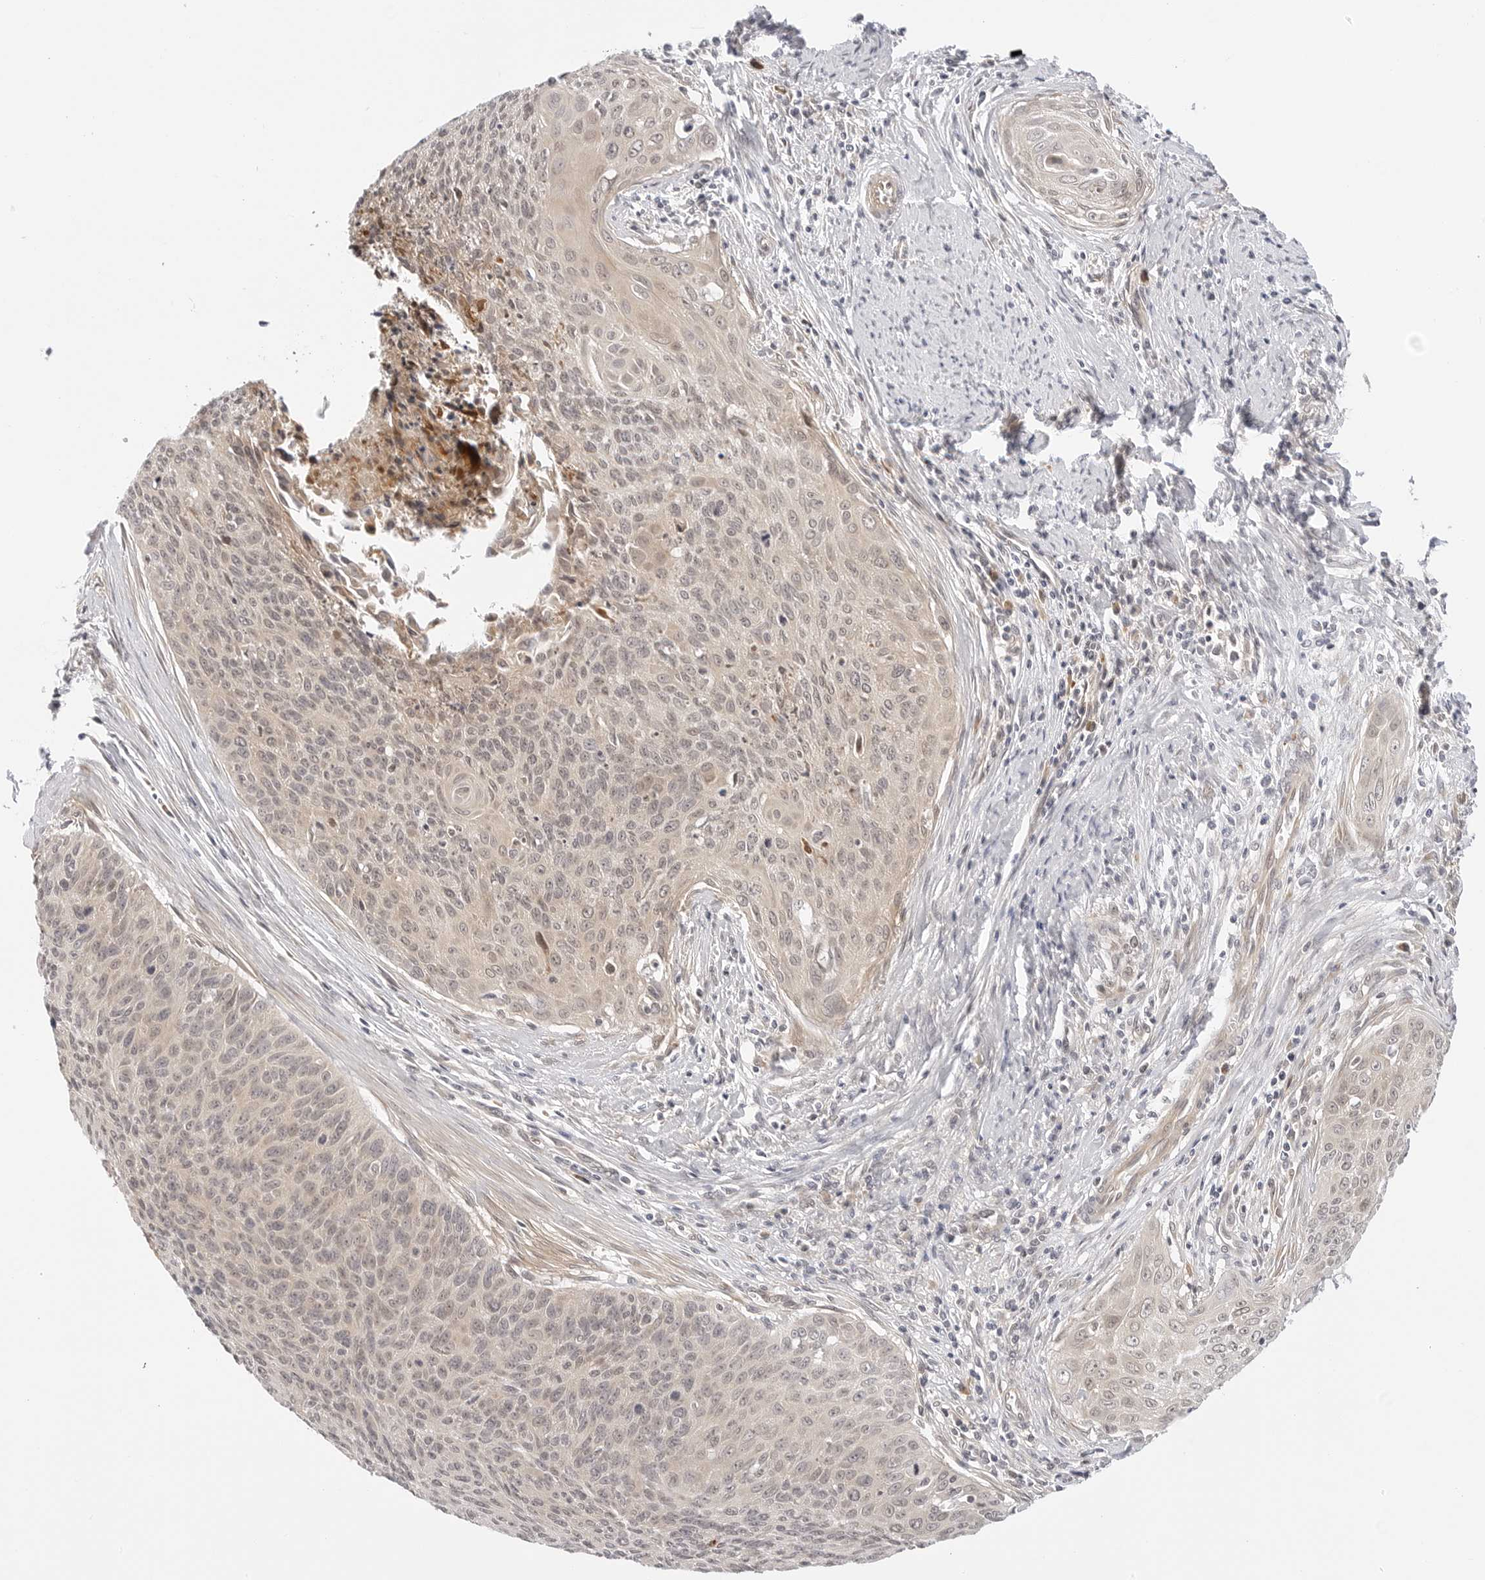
{"staining": {"intensity": "moderate", "quantity": "25%-75%", "location": "cytoplasmic/membranous"}, "tissue": "cervical cancer", "cell_type": "Tumor cells", "image_type": "cancer", "snomed": [{"axis": "morphology", "description": "Squamous cell carcinoma, NOS"}, {"axis": "topography", "description": "Cervix"}], "caption": "The photomicrograph reveals immunohistochemical staining of squamous cell carcinoma (cervical). There is moderate cytoplasmic/membranous staining is identified in approximately 25%-75% of tumor cells.", "gene": "TCP1", "patient": {"sex": "female", "age": 55}}